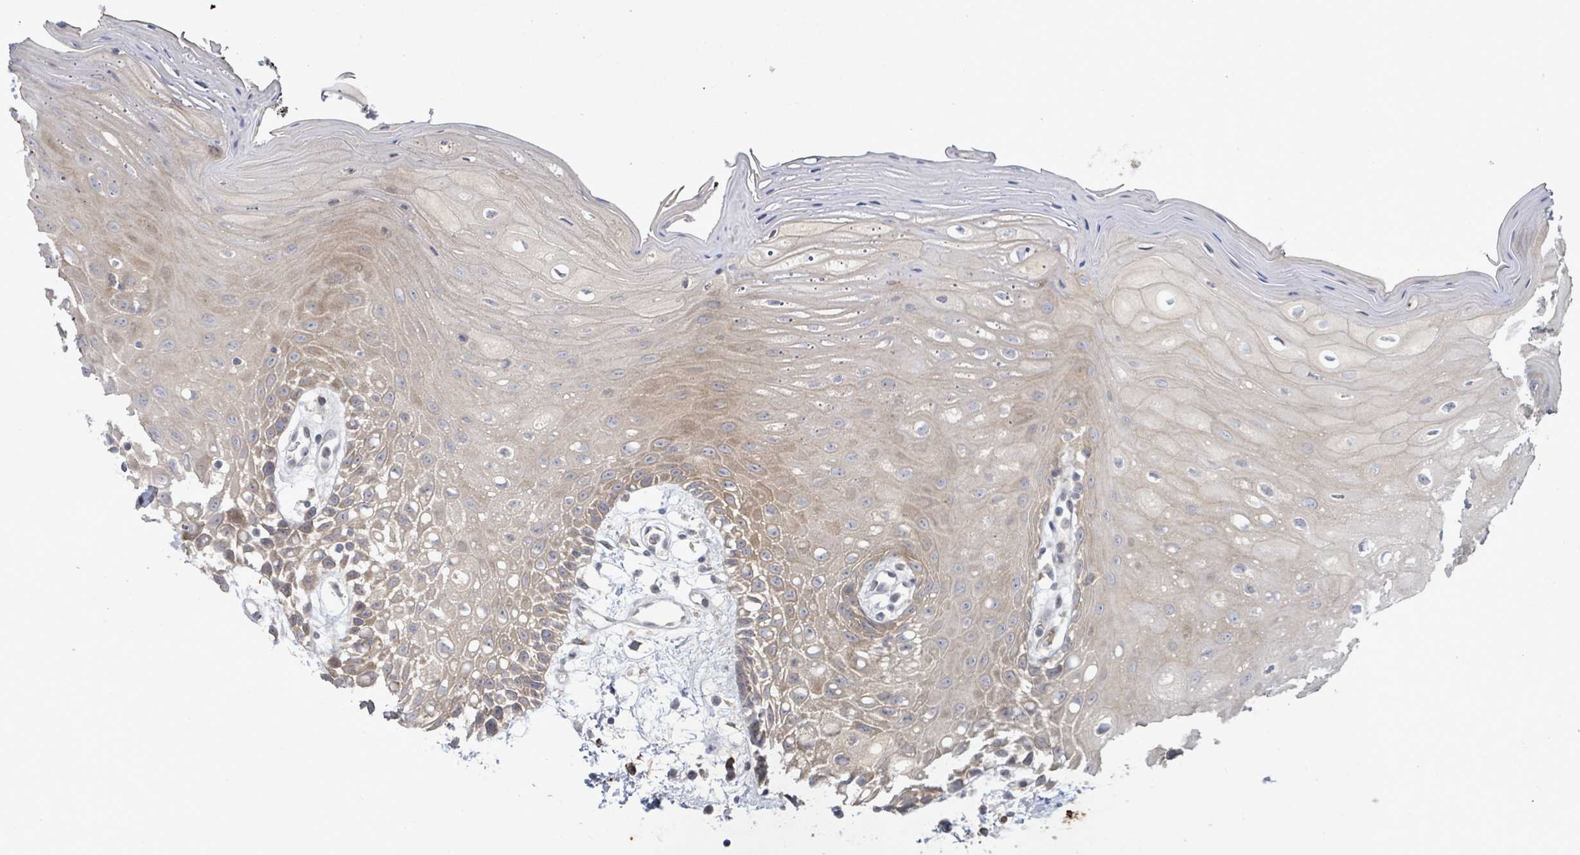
{"staining": {"intensity": "moderate", "quantity": "25%-75%", "location": "cytoplasmic/membranous,nuclear"}, "tissue": "oral mucosa", "cell_type": "Squamous epithelial cells", "image_type": "normal", "snomed": [{"axis": "morphology", "description": "Normal tissue, NOS"}, {"axis": "topography", "description": "Oral tissue"}, {"axis": "topography", "description": "Tounge, NOS"}], "caption": "High-magnification brightfield microscopy of benign oral mucosa stained with DAB (3,3'-diaminobenzidine) (brown) and counterstained with hematoxylin (blue). squamous epithelial cells exhibit moderate cytoplasmic/membranous,nuclear staining is identified in approximately25%-75% of cells.", "gene": "SLIT3", "patient": {"sex": "female", "age": 59}}